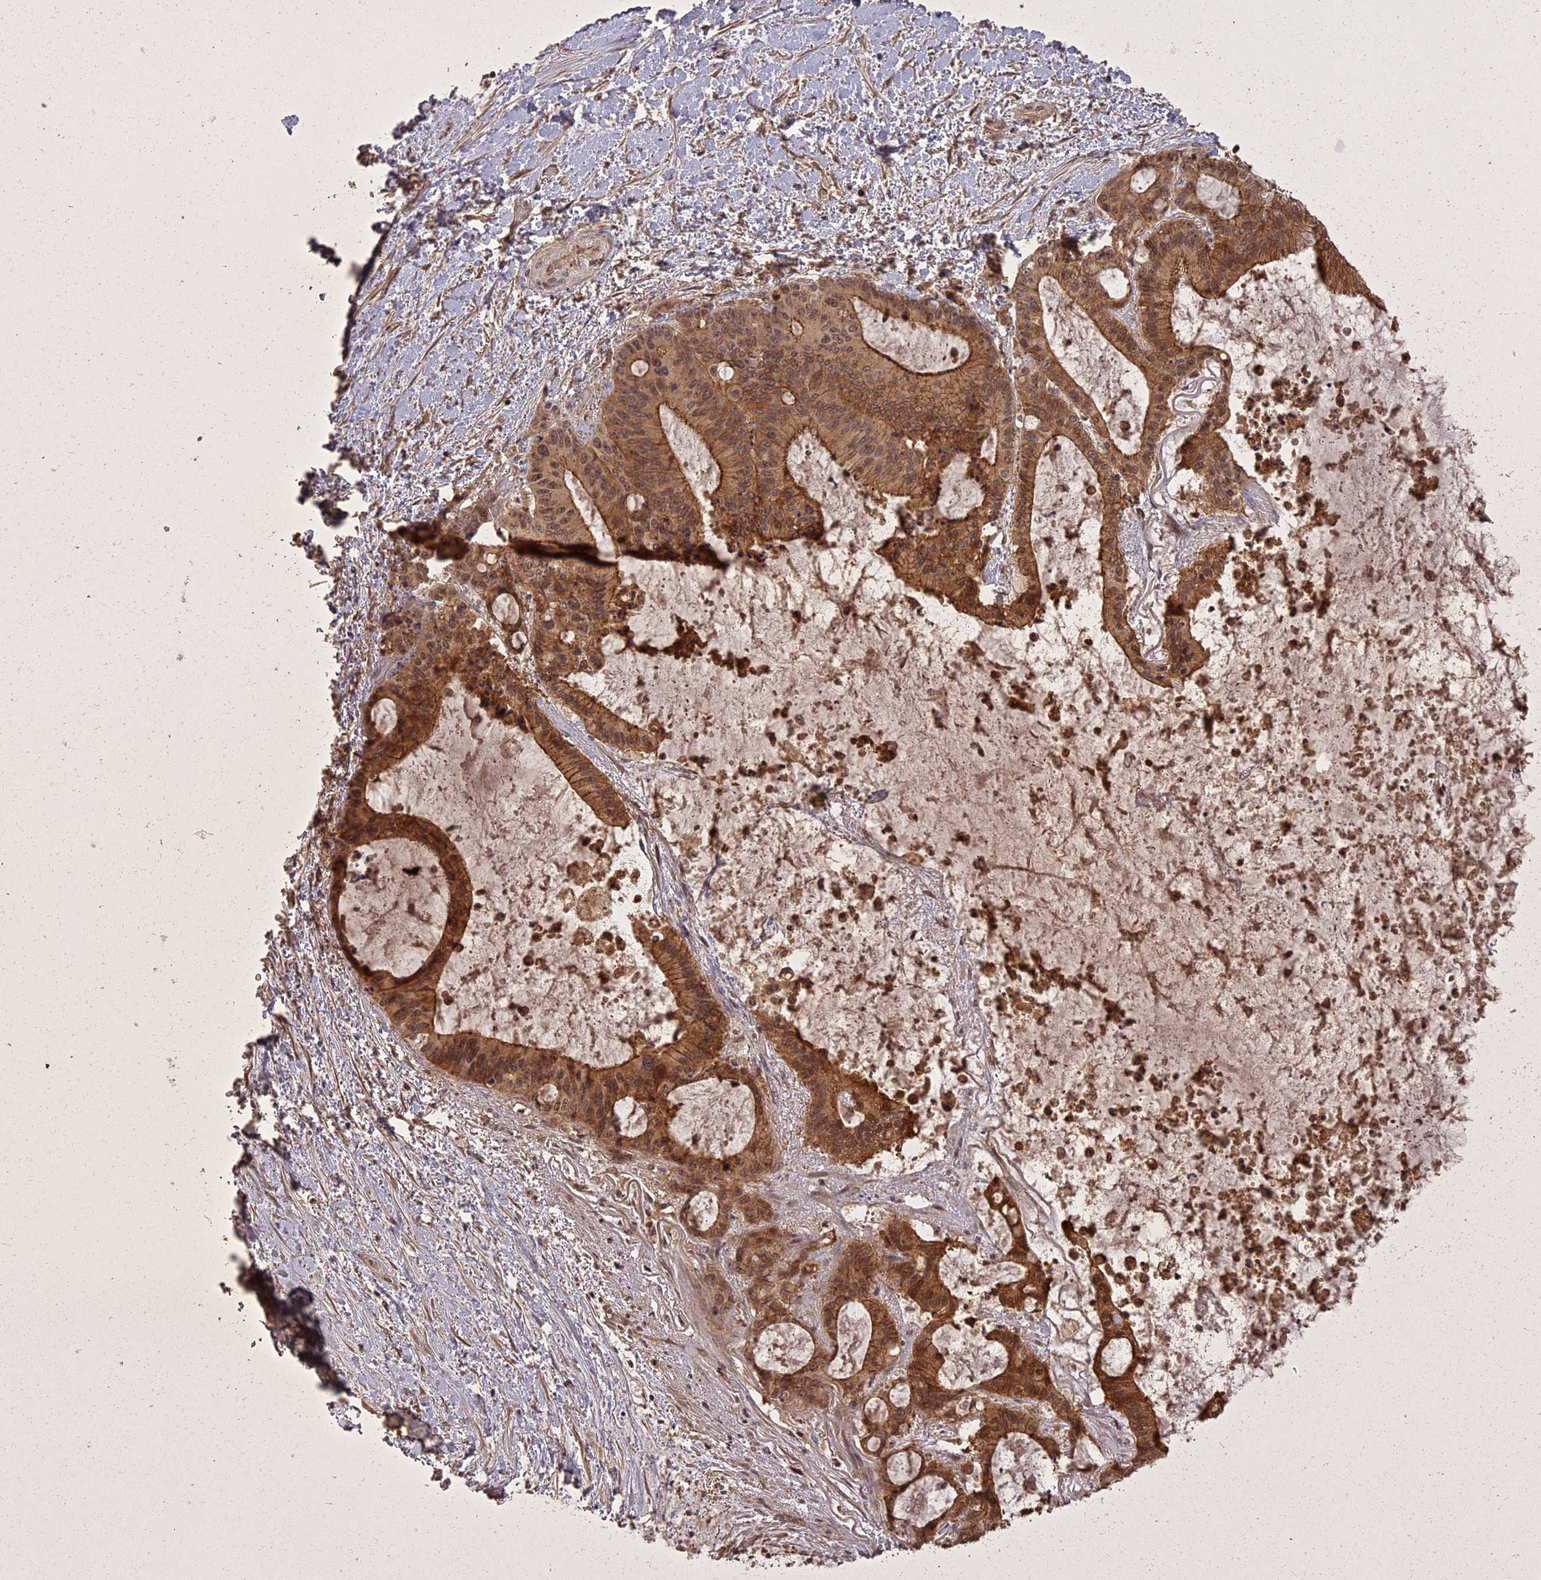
{"staining": {"intensity": "moderate", "quantity": ">75%", "location": "cytoplasmic/membranous,nuclear"}, "tissue": "liver cancer", "cell_type": "Tumor cells", "image_type": "cancer", "snomed": [{"axis": "morphology", "description": "Normal tissue, NOS"}, {"axis": "morphology", "description": "Cholangiocarcinoma"}, {"axis": "topography", "description": "Liver"}, {"axis": "topography", "description": "Peripheral nerve tissue"}], "caption": "Immunohistochemistry (IHC) of human cholangiocarcinoma (liver) reveals medium levels of moderate cytoplasmic/membranous and nuclear positivity in about >75% of tumor cells. Nuclei are stained in blue.", "gene": "ING5", "patient": {"sex": "female", "age": 73}}